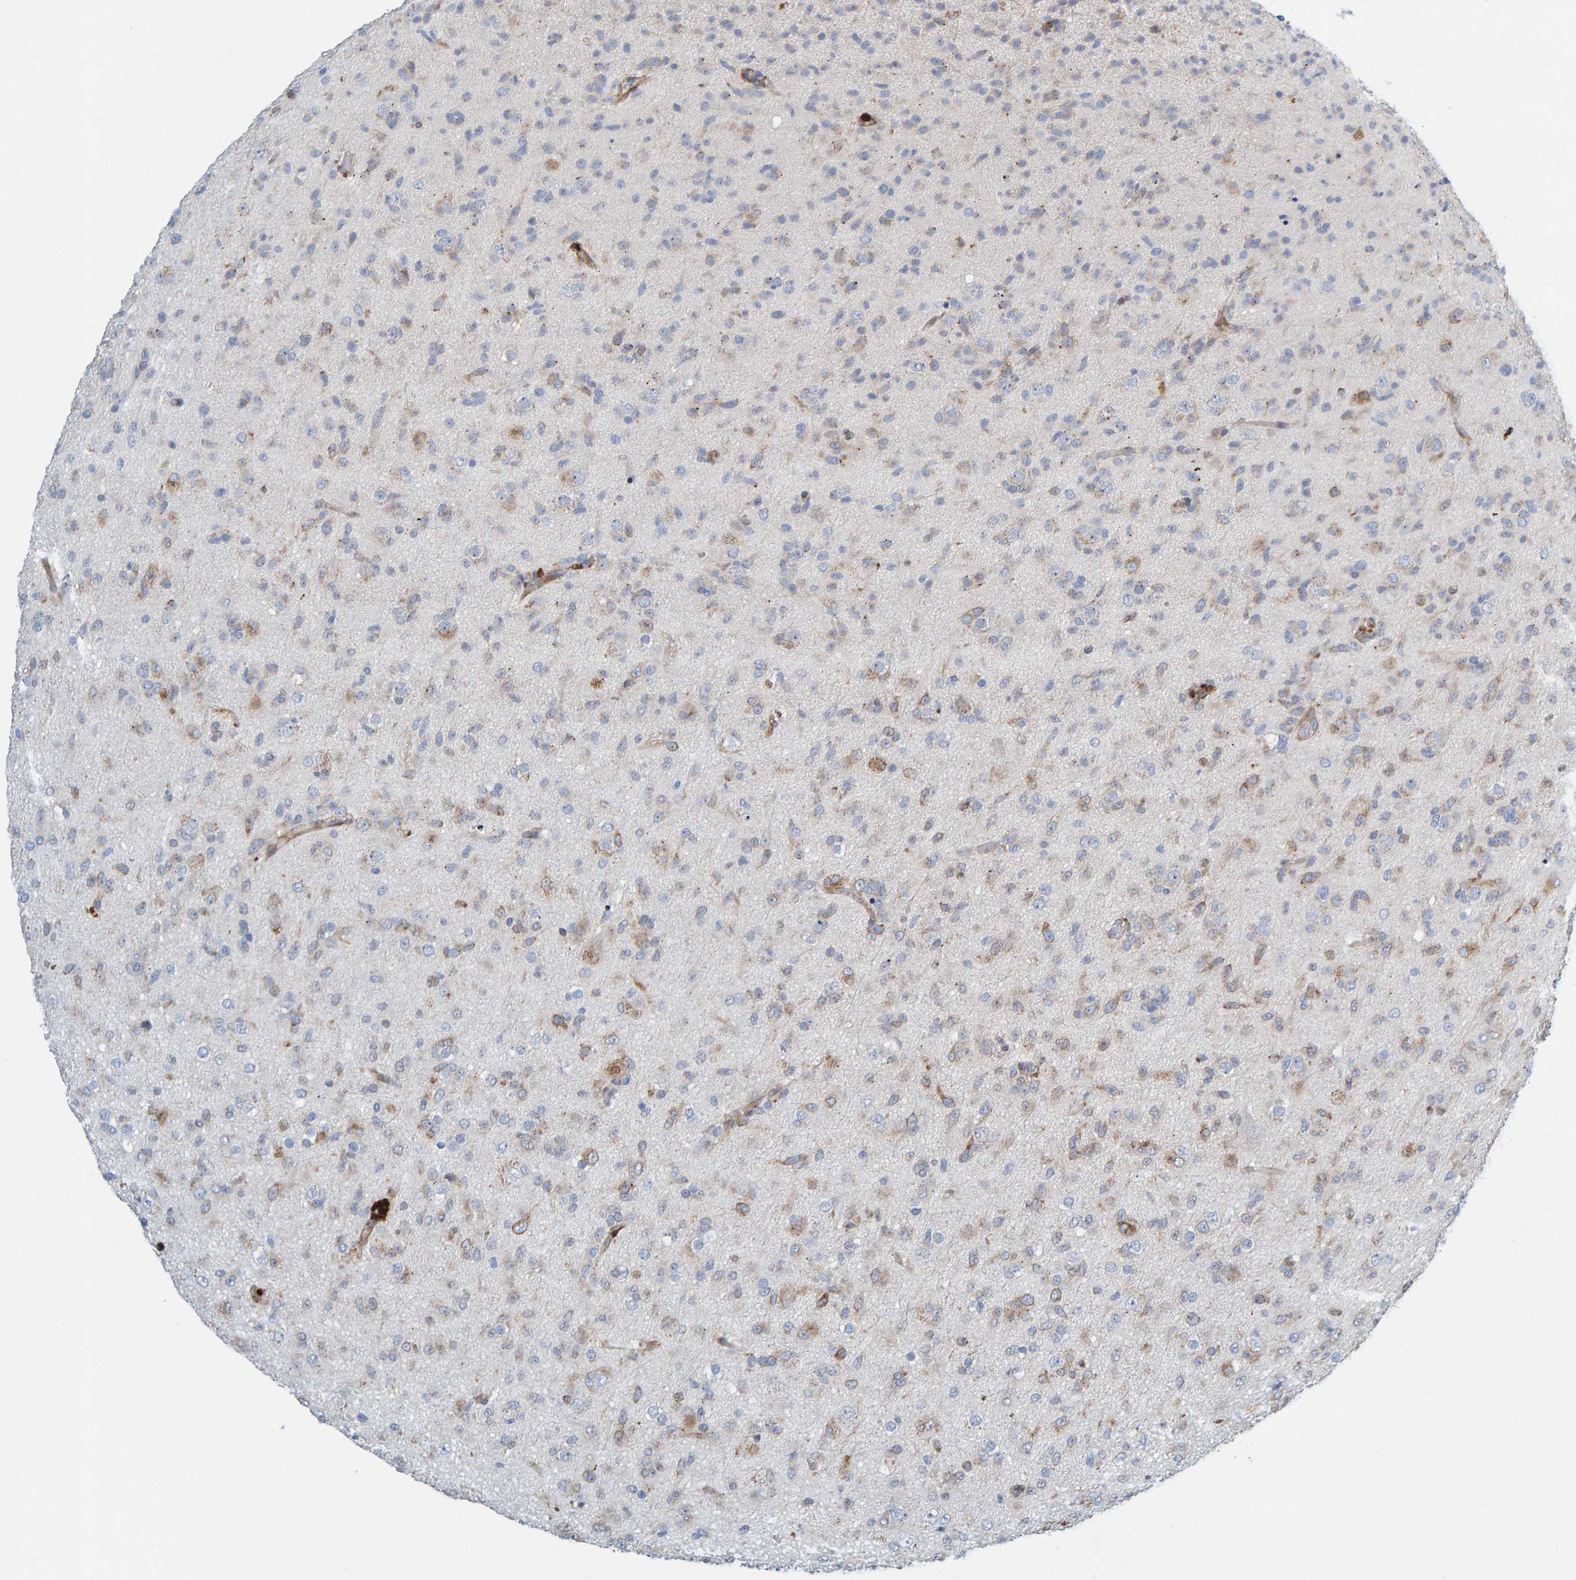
{"staining": {"intensity": "weak", "quantity": "<25%", "location": "cytoplasmic/membranous"}, "tissue": "glioma", "cell_type": "Tumor cells", "image_type": "cancer", "snomed": [{"axis": "morphology", "description": "Glioma, malignant, Low grade"}, {"axis": "topography", "description": "Brain"}], "caption": "DAB (3,3'-diaminobenzidine) immunohistochemical staining of human glioma reveals no significant expression in tumor cells.", "gene": "MMP16", "patient": {"sex": "male", "age": 65}}